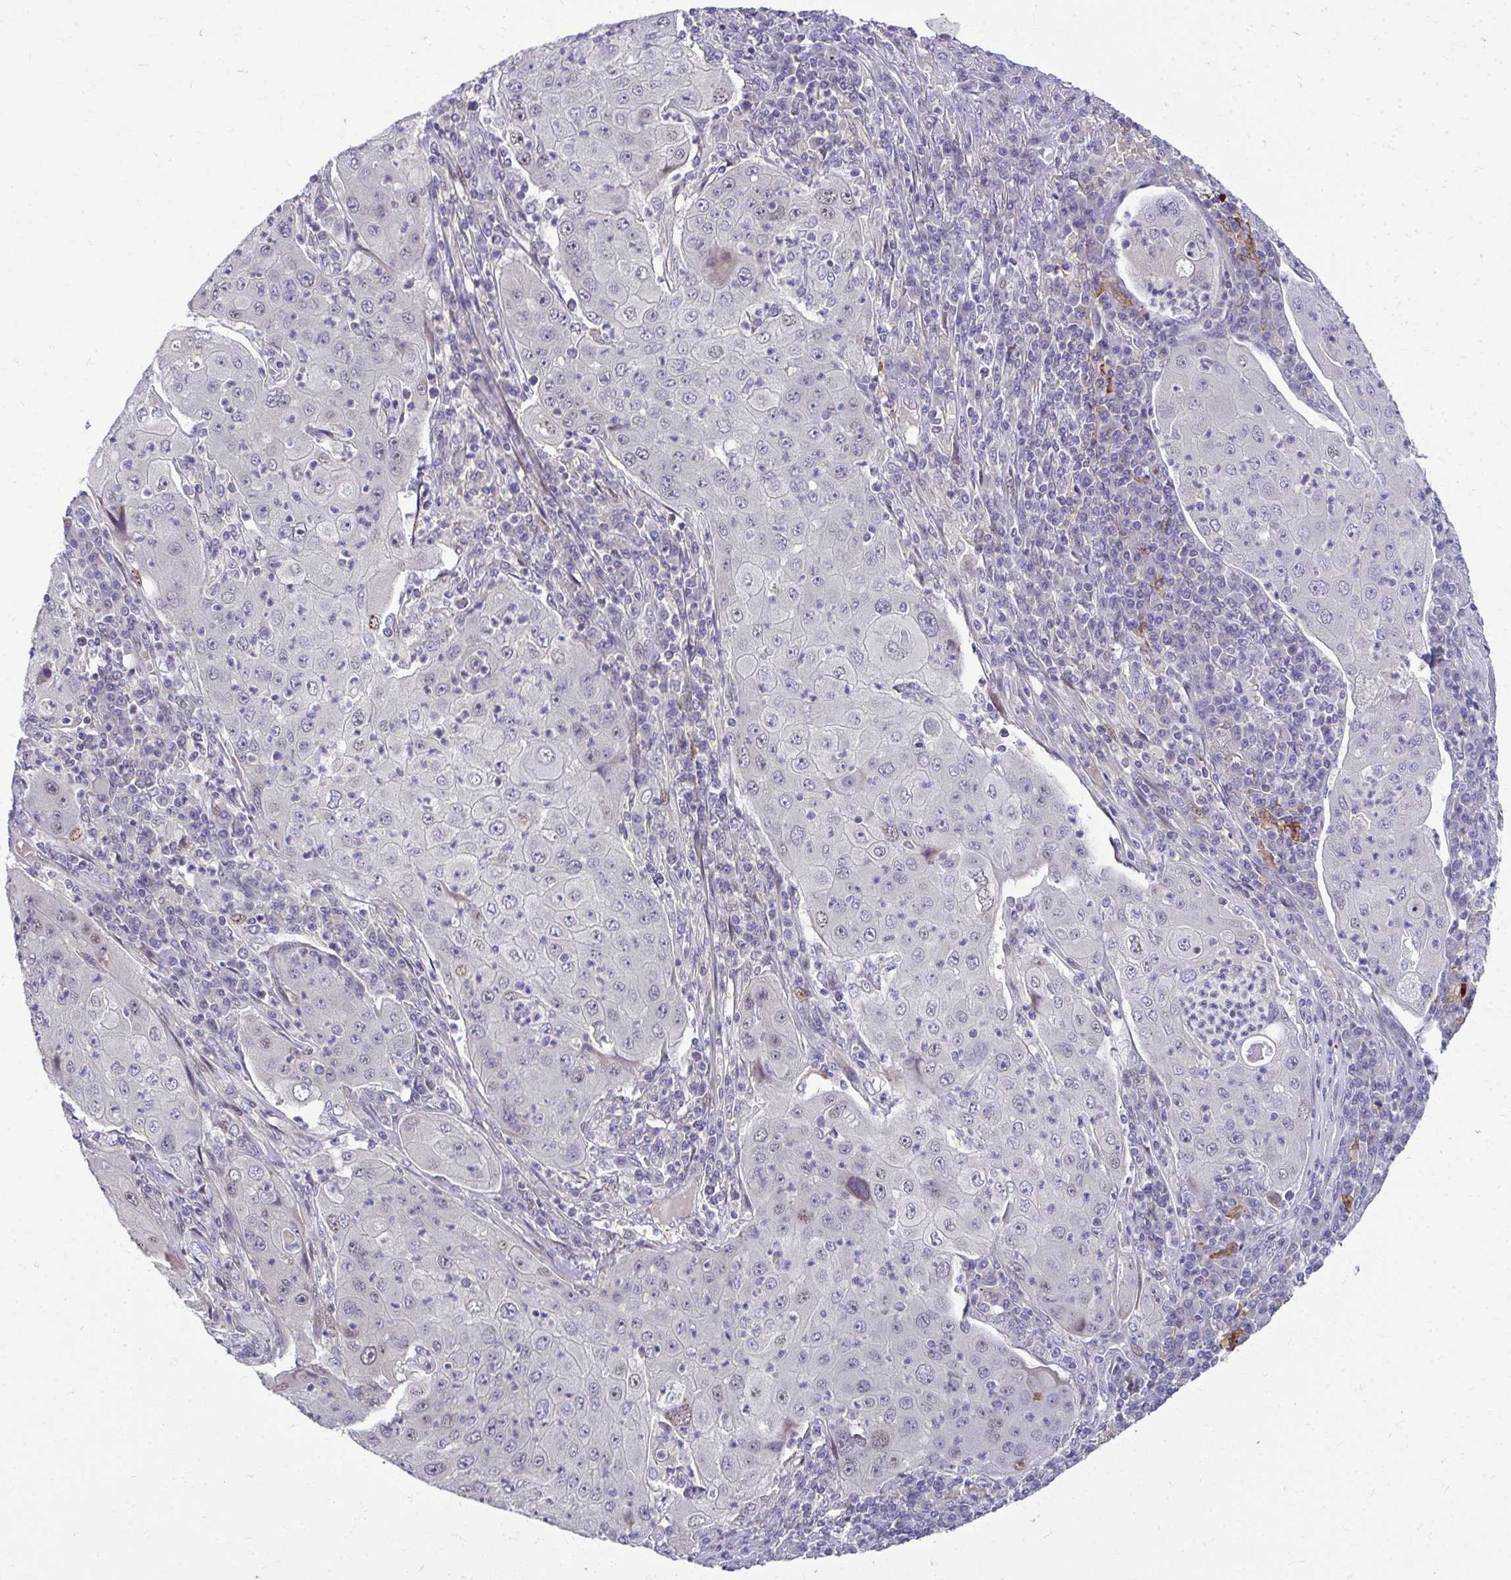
{"staining": {"intensity": "negative", "quantity": "none", "location": "none"}, "tissue": "lung cancer", "cell_type": "Tumor cells", "image_type": "cancer", "snomed": [{"axis": "morphology", "description": "Squamous cell carcinoma, NOS"}, {"axis": "topography", "description": "Lung"}], "caption": "The IHC photomicrograph has no significant staining in tumor cells of lung cancer tissue.", "gene": "ODF1", "patient": {"sex": "female", "age": 59}}